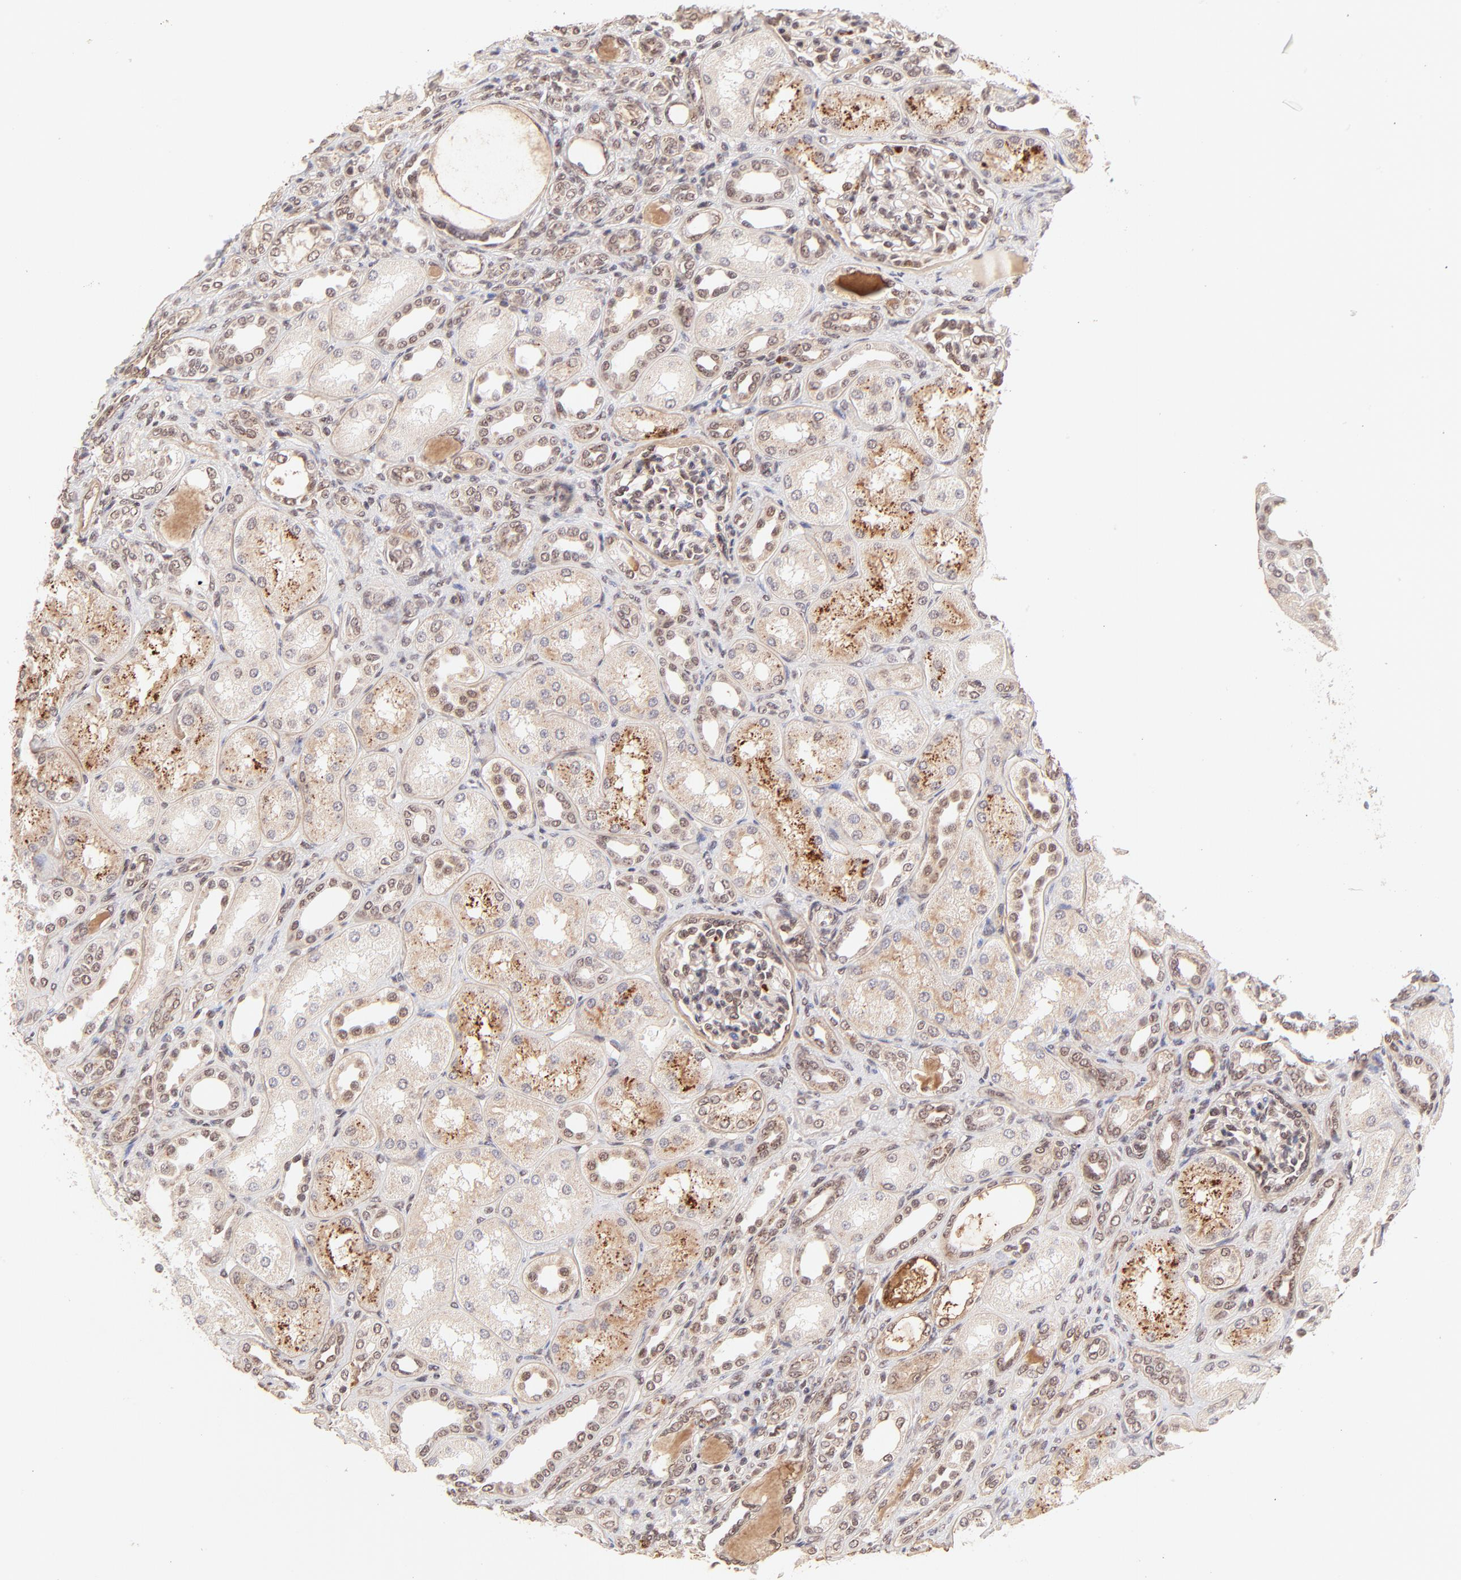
{"staining": {"intensity": "weak", "quantity": "25%-75%", "location": "nuclear"}, "tissue": "kidney", "cell_type": "Cells in glomeruli", "image_type": "normal", "snomed": [{"axis": "morphology", "description": "Normal tissue, NOS"}, {"axis": "topography", "description": "Kidney"}], "caption": "Immunohistochemical staining of unremarkable human kidney shows weak nuclear protein positivity in approximately 25%-75% of cells in glomeruli.", "gene": "MED12", "patient": {"sex": "male", "age": 7}}